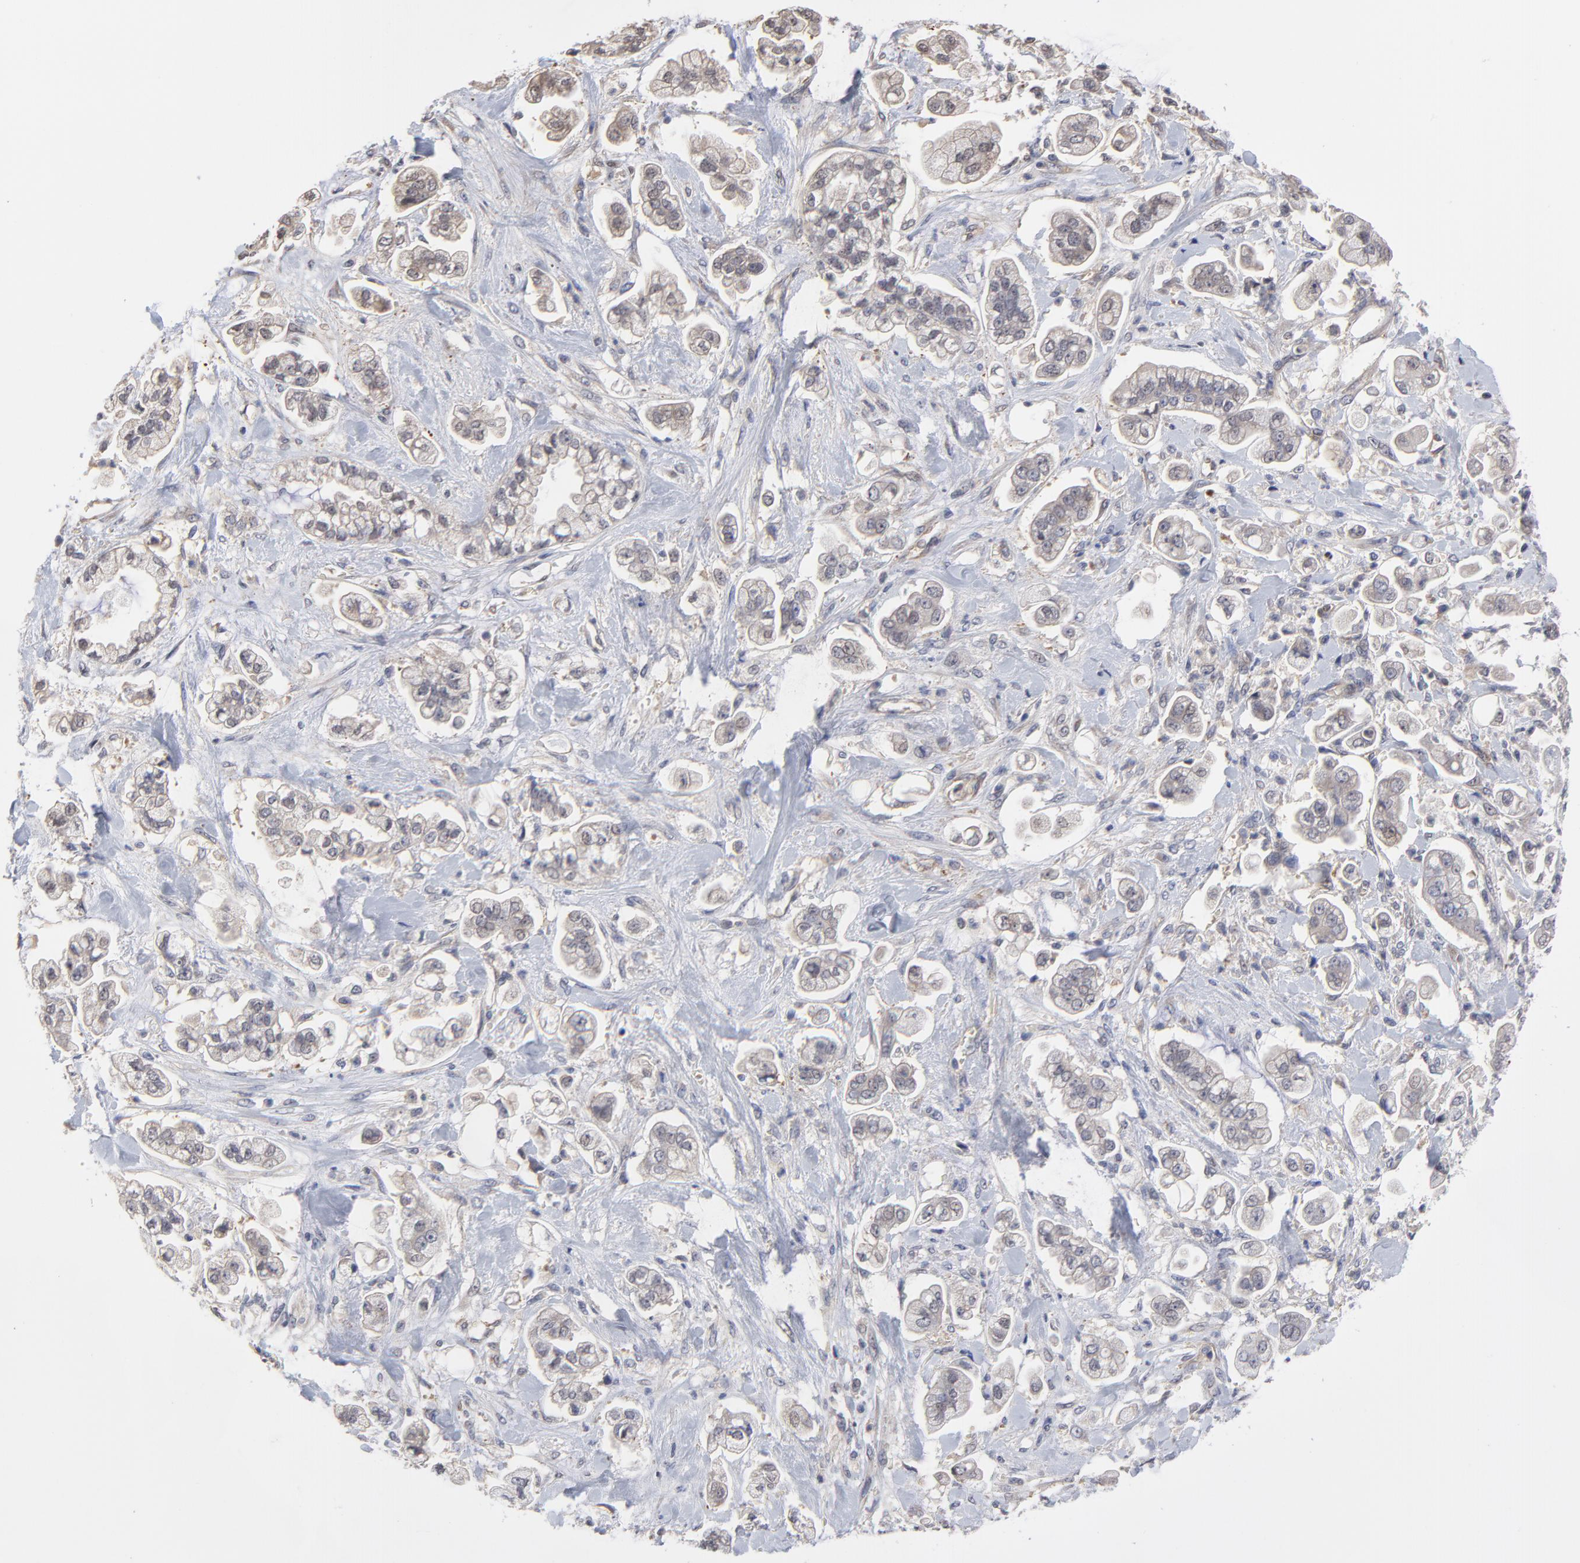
{"staining": {"intensity": "weak", "quantity": ">75%", "location": "cytoplasmic/membranous"}, "tissue": "stomach cancer", "cell_type": "Tumor cells", "image_type": "cancer", "snomed": [{"axis": "morphology", "description": "Adenocarcinoma, NOS"}, {"axis": "topography", "description": "Stomach"}], "caption": "Protein staining of stomach cancer (adenocarcinoma) tissue exhibits weak cytoplasmic/membranous expression in approximately >75% of tumor cells.", "gene": "ZNF157", "patient": {"sex": "male", "age": 62}}